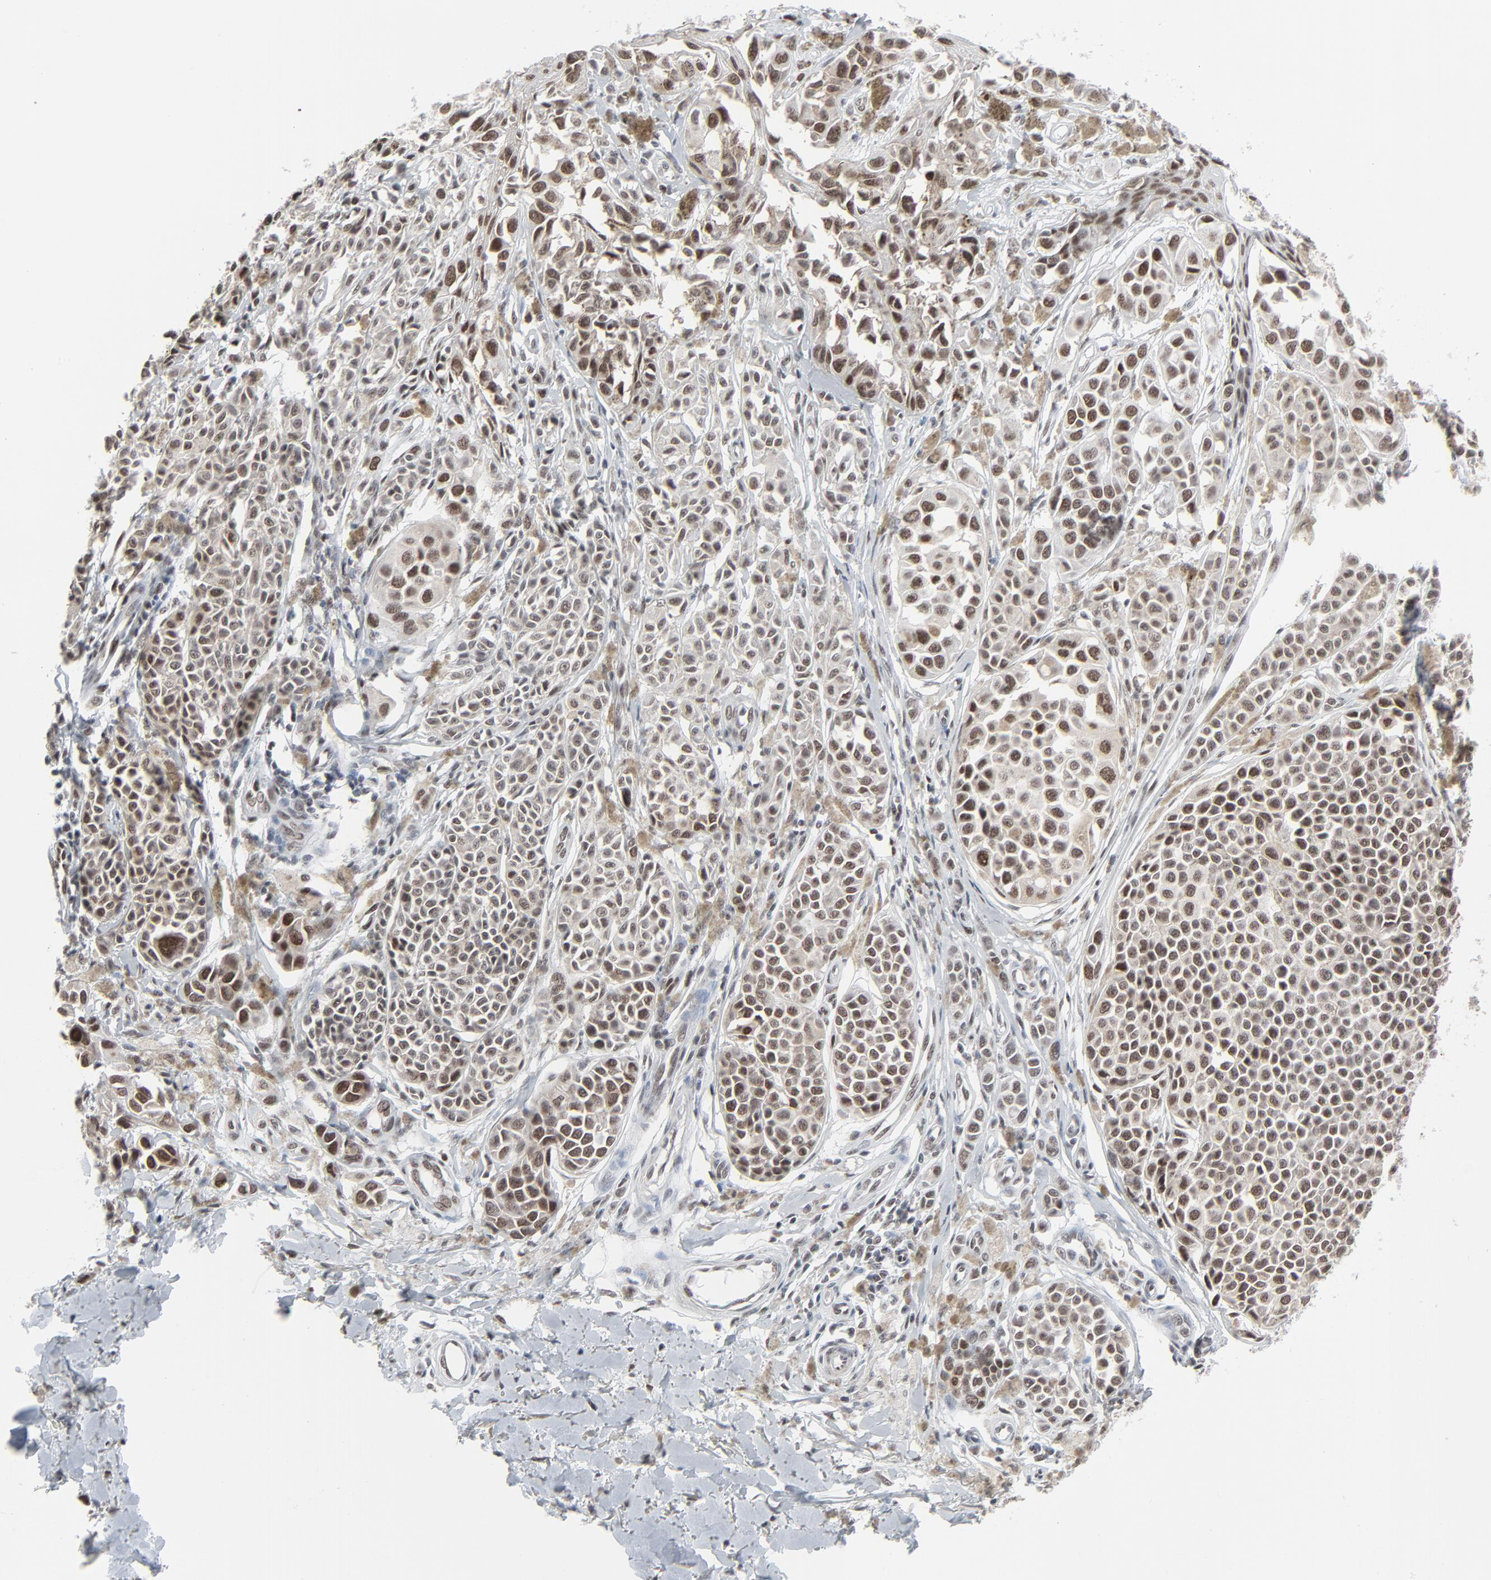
{"staining": {"intensity": "strong", "quantity": ">75%", "location": "cytoplasmic/membranous,nuclear"}, "tissue": "melanoma", "cell_type": "Tumor cells", "image_type": "cancer", "snomed": [{"axis": "morphology", "description": "Malignant melanoma, NOS"}, {"axis": "topography", "description": "Skin"}], "caption": "Immunohistochemistry photomicrograph of neoplastic tissue: human malignant melanoma stained using immunohistochemistry reveals high levels of strong protein expression localized specifically in the cytoplasmic/membranous and nuclear of tumor cells, appearing as a cytoplasmic/membranous and nuclear brown color.", "gene": "FBXO28", "patient": {"sex": "female", "age": 38}}